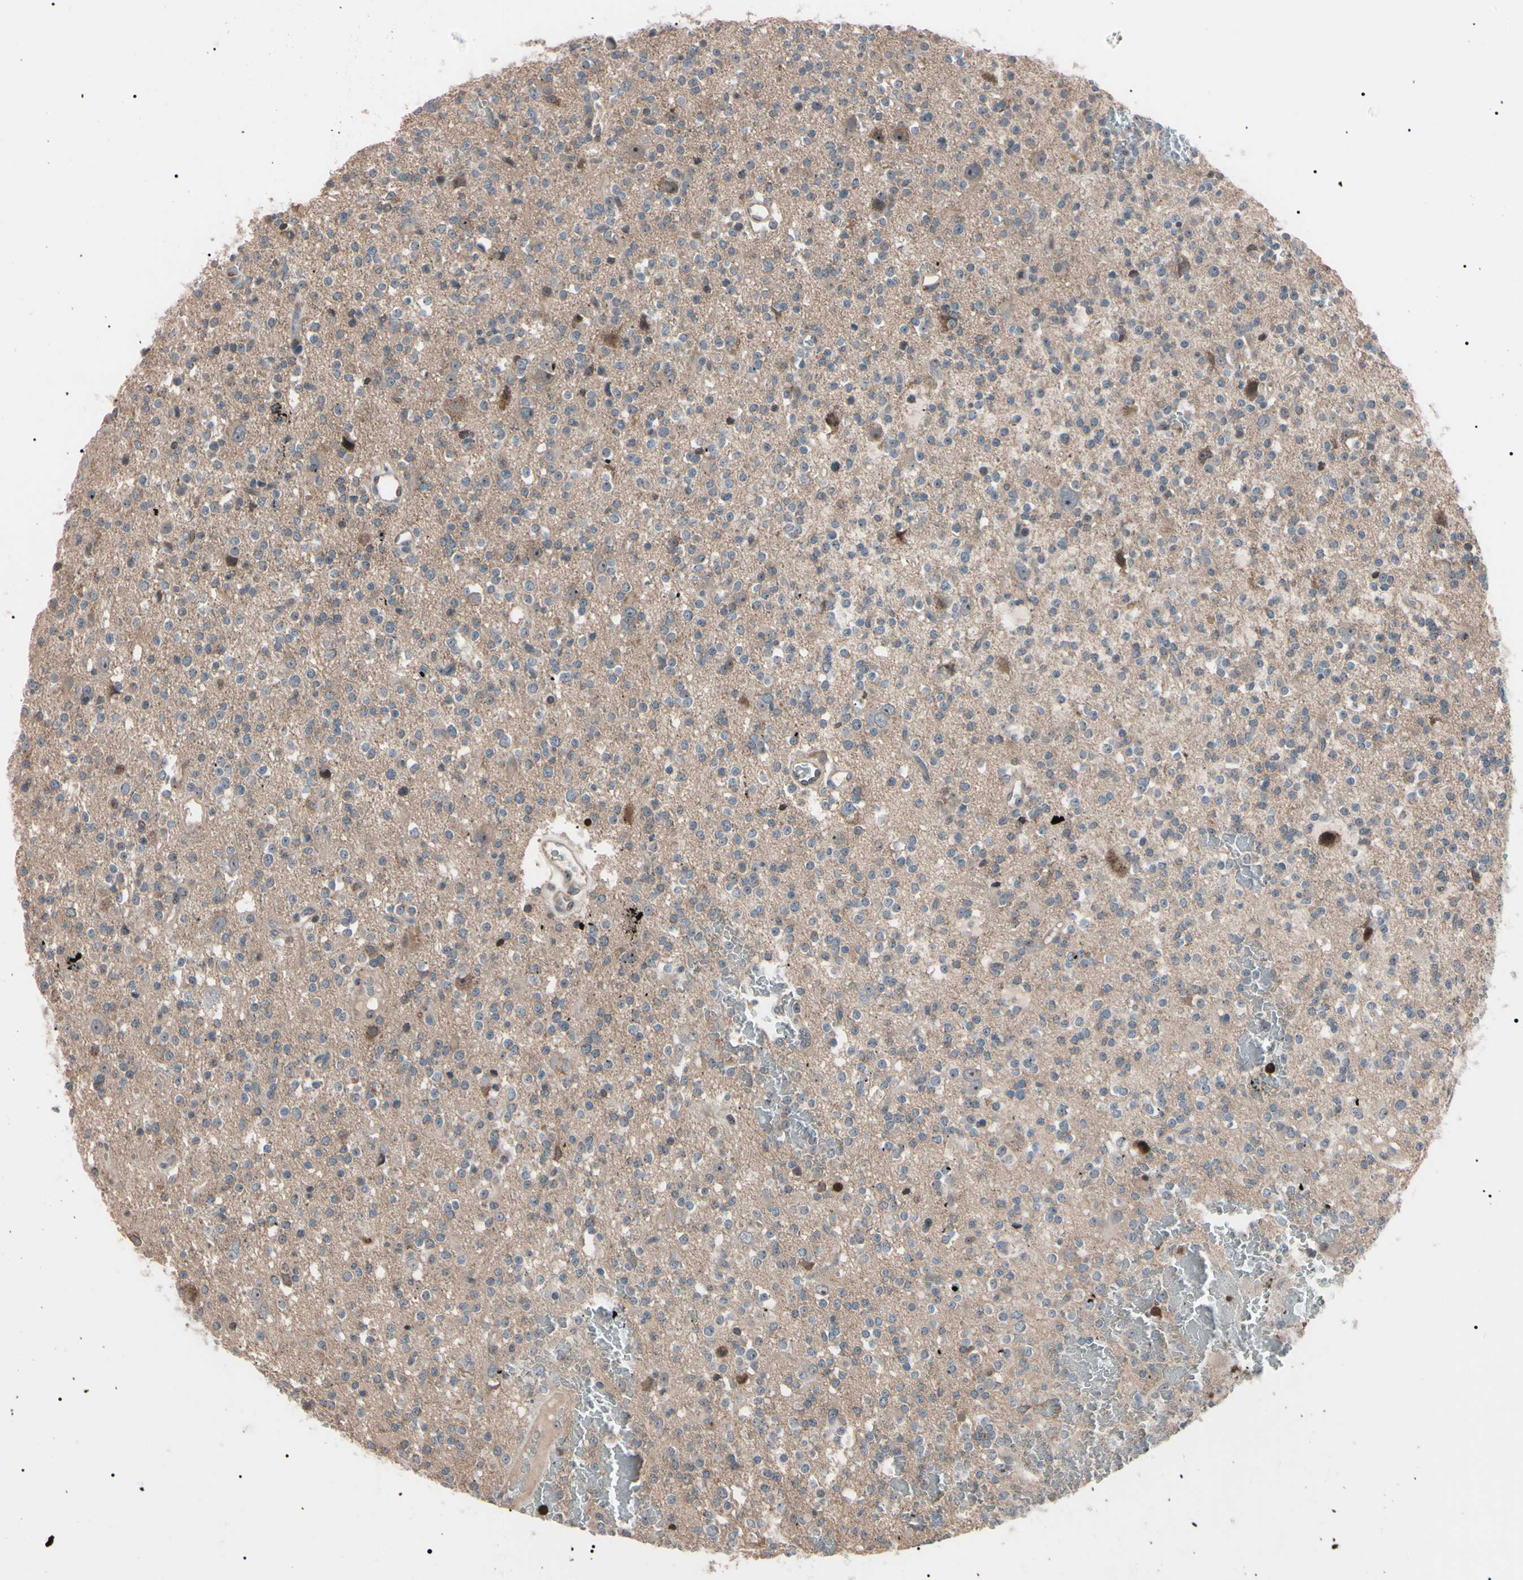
{"staining": {"intensity": "moderate", "quantity": "<25%", "location": "cytoplasmic/membranous,nuclear"}, "tissue": "glioma", "cell_type": "Tumor cells", "image_type": "cancer", "snomed": [{"axis": "morphology", "description": "Glioma, malignant, High grade"}, {"axis": "topography", "description": "Brain"}], "caption": "Moderate cytoplasmic/membranous and nuclear positivity for a protein is appreciated in about <25% of tumor cells of glioma using IHC.", "gene": "TRAF5", "patient": {"sex": "male", "age": 47}}